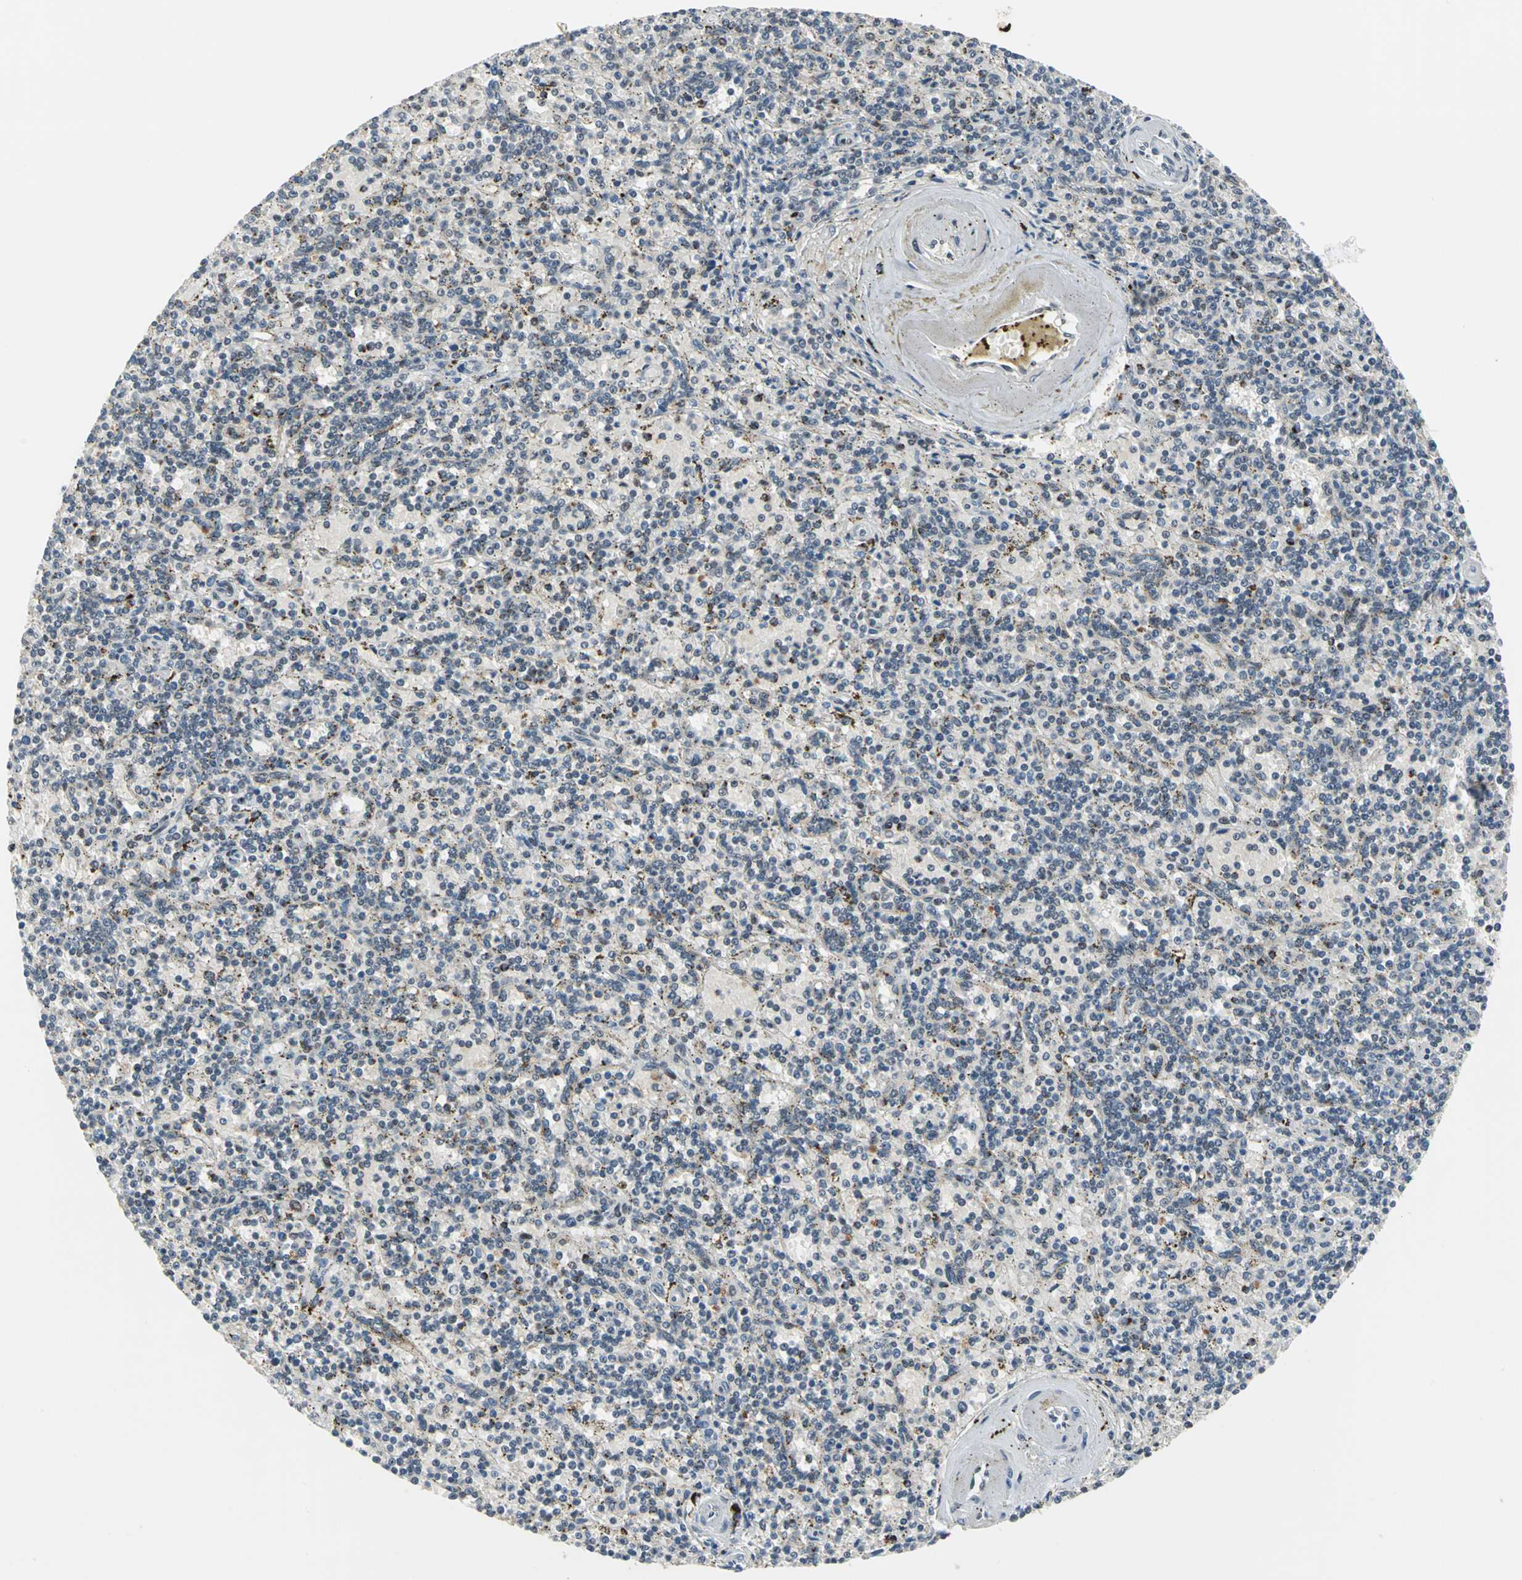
{"staining": {"intensity": "moderate", "quantity": "<25%", "location": "cytoplasmic/membranous"}, "tissue": "lymphoma", "cell_type": "Tumor cells", "image_type": "cancer", "snomed": [{"axis": "morphology", "description": "Malignant lymphoma, non-Hodgkin's type, Low grade"}, {"axis": "topography", "description": "Spleen"}], "caption": "Brown immunohistochemical staining in human lymphoma demonstrates moderate cytoplasmic/membranous positivity in approximately <25% of tumor cells.", "gene": "ELF2", "patient": {"sex": "male", "age": 73}}